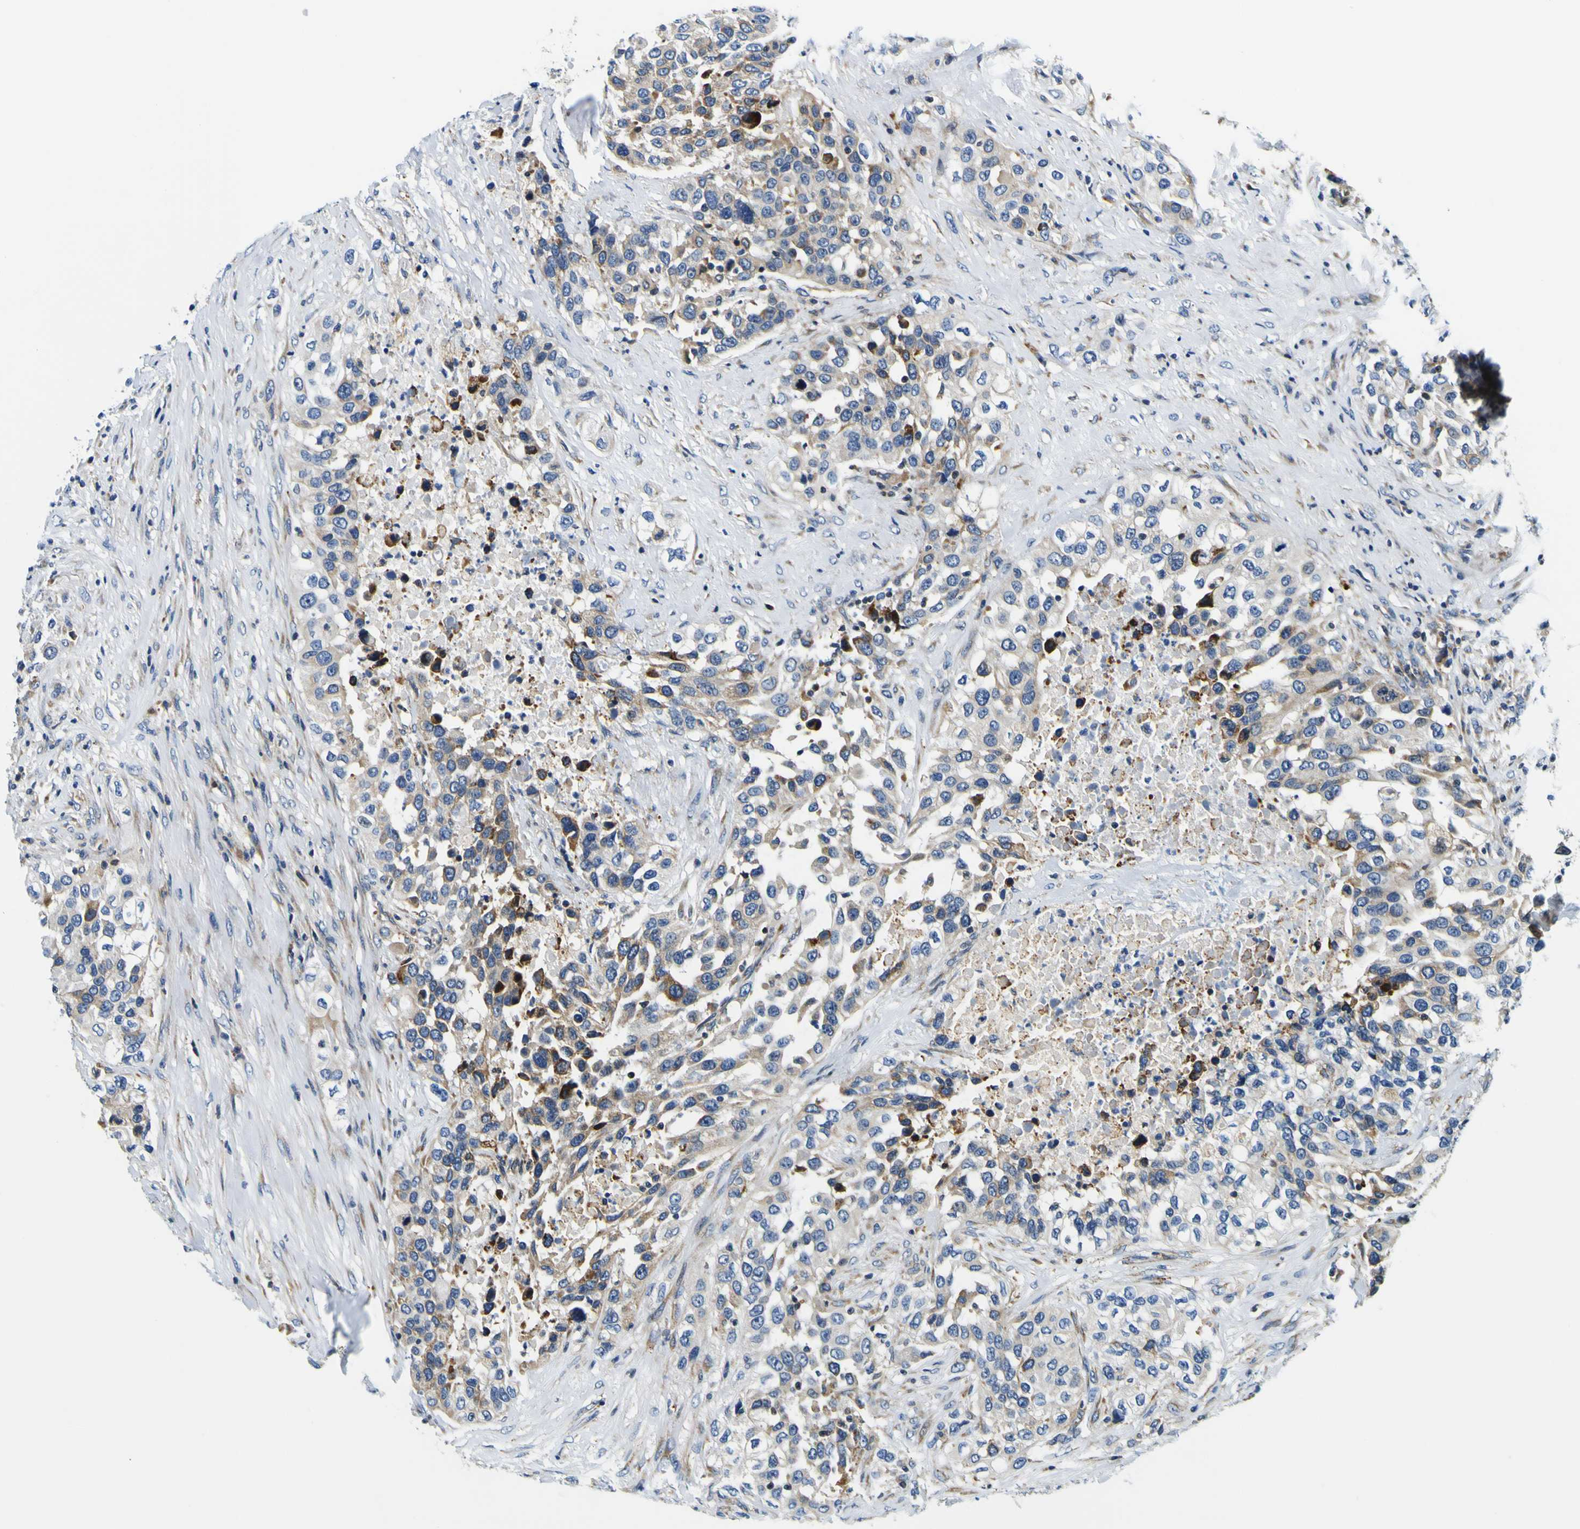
{"staining": {"intensity": "weak", "quantity": "25%-75%", "location": "cytoplasmic/membranous"}, "tissue": "urothelial cancer", "cell_type": "Tumor cells", "image_type": "cancer", "snomed": [{"axis": "morphology", "description": "Urothelial carcinoma, High grade"}, {"axis": "topography", "description": "Urinary bladder"}], "caption": "The micrograph demonstrates immunohistochemical staining of urothelial cancer. There is weak cytoplasmic/membranous positivity is identified in approximately 25%-75% of tumor cells. (DAB (3,3'-diaminobenzidine) IHC with brightfield microscopy, high magnification).", "gene": "NLRP3", "patient": {"sex": "female", "age": 80}}